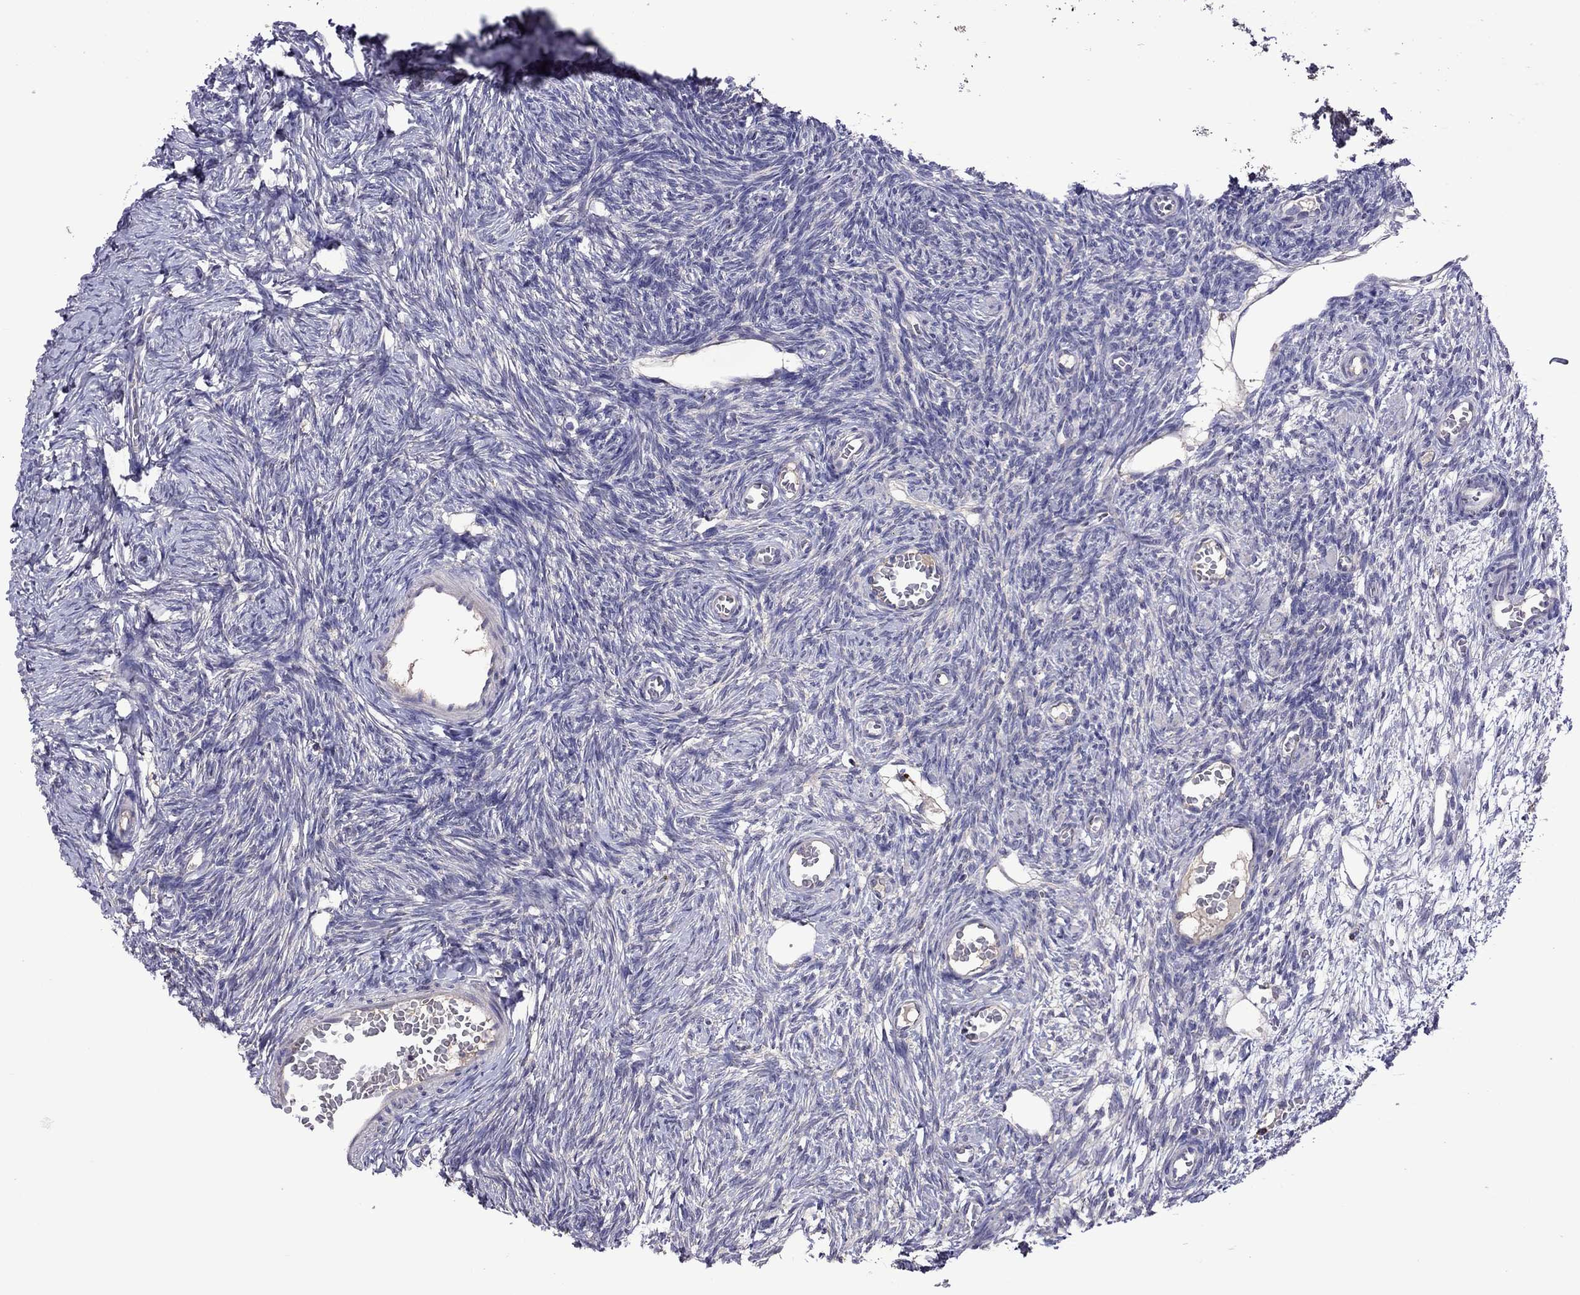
{"staining": {"intensity": "negative", "quantity": "none", "location": "none"}, "tissue": "ovary", "cell_type": "Follicle cells", "image_type": "normal", "snomed": [{"axis": "morphology", "description": "Normal tissue, NOS"}, {"axis": "topography", "description": "Ovary"}], "caption": "Immunohistochemistry (IHC) histopathology image of normal ovary: ovary stained with DAB reveals no significant protein positivity in follicle cells. (Stains: DAB (3,3'-diaminobenzidine) immunohistochemistry (IHC) with hematoxylin counter stain, Microscopy: brightfield microscopy at high magnification).", "gene": "RTP5", "patient": {"sex": "female", "age": 27}}